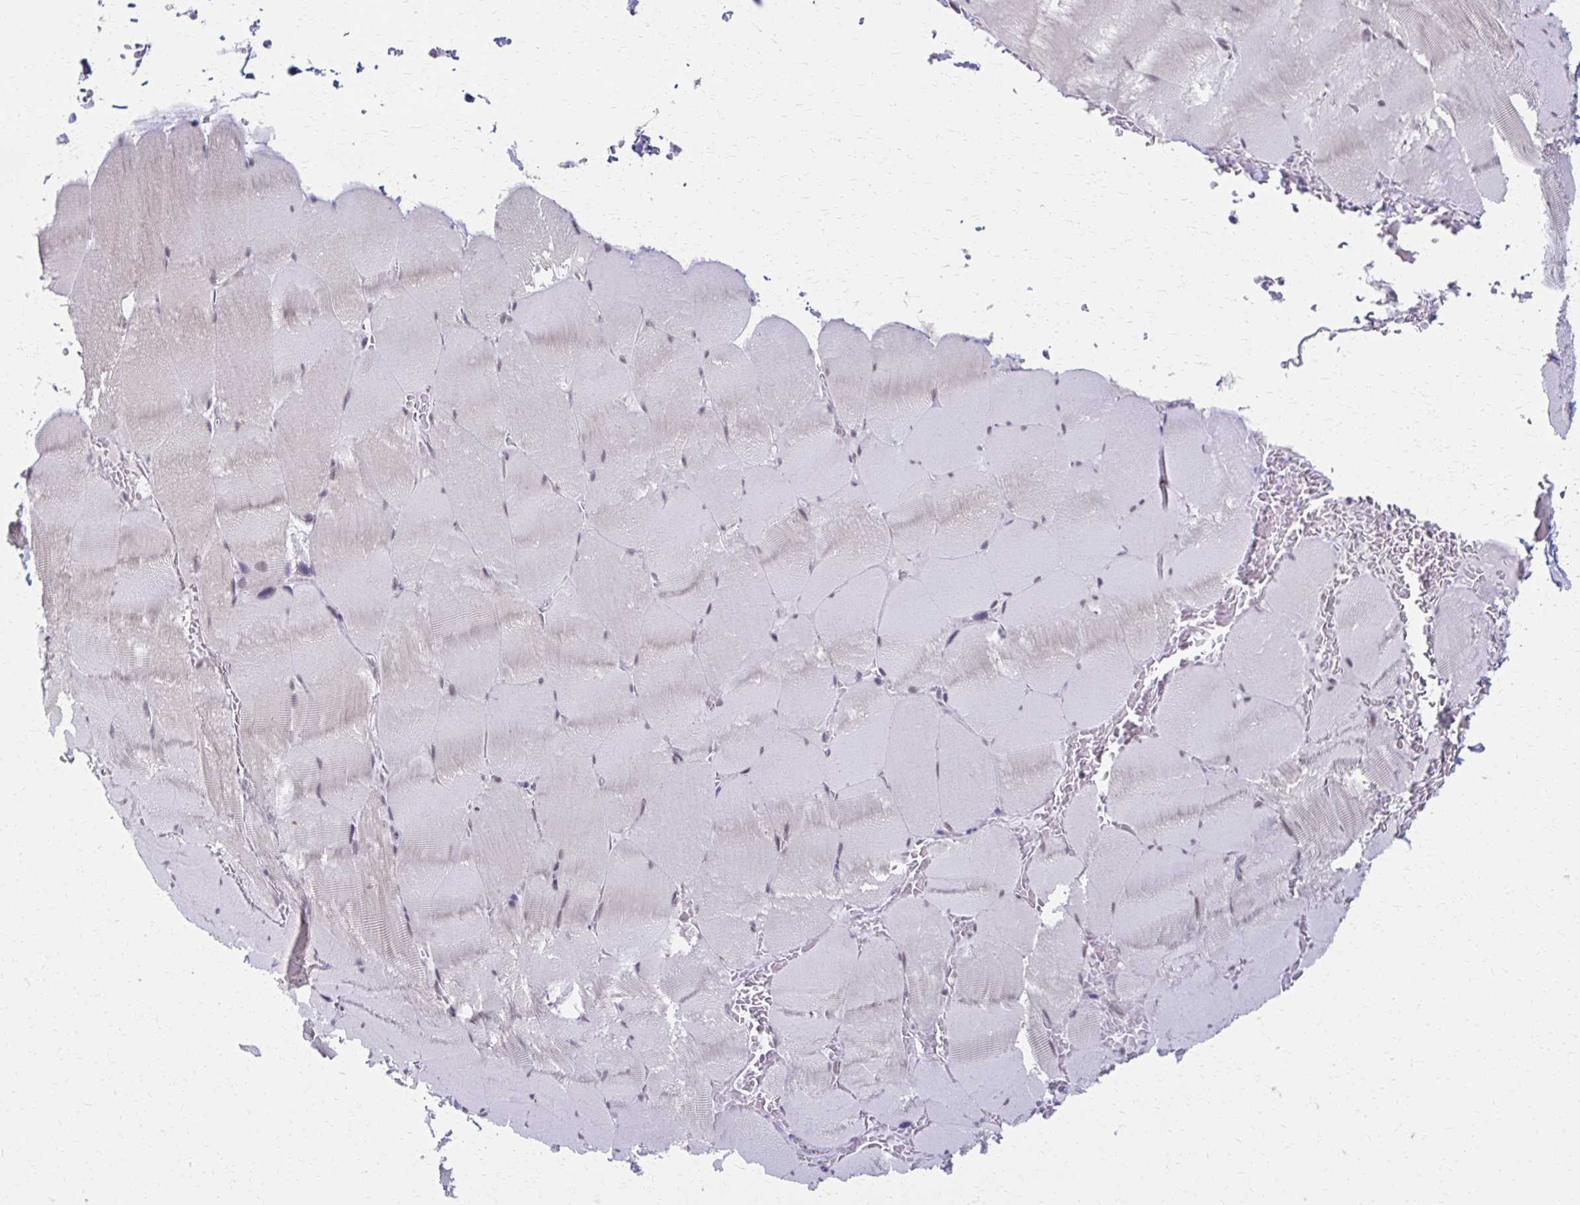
{"staining": {"intensity": "negative", "quantity": "none", "location": "none"}, "tissue": "skeletal muscle", "cell_type": "Myocytes", "image_type": "normal", "snomed": [{"axis": "morphology", "description": "Normal tissue, NOS"}, {"axis": "topography", "description": "Skeletal muscle"}, {"axis": "topography", "description": "Head-Neck"}], "caption": "Immunohistochemistry (IHC) photomicrograph of unremarkable skeletal muscle: human skeletal muscle stained with DAB (3,3'-diaminobenzidine) reveals no significant protein expression in myocytes. Nuclei are stained in blue.", "gene": "IRF7", "patient": {"sex": "male", "age": 66}}